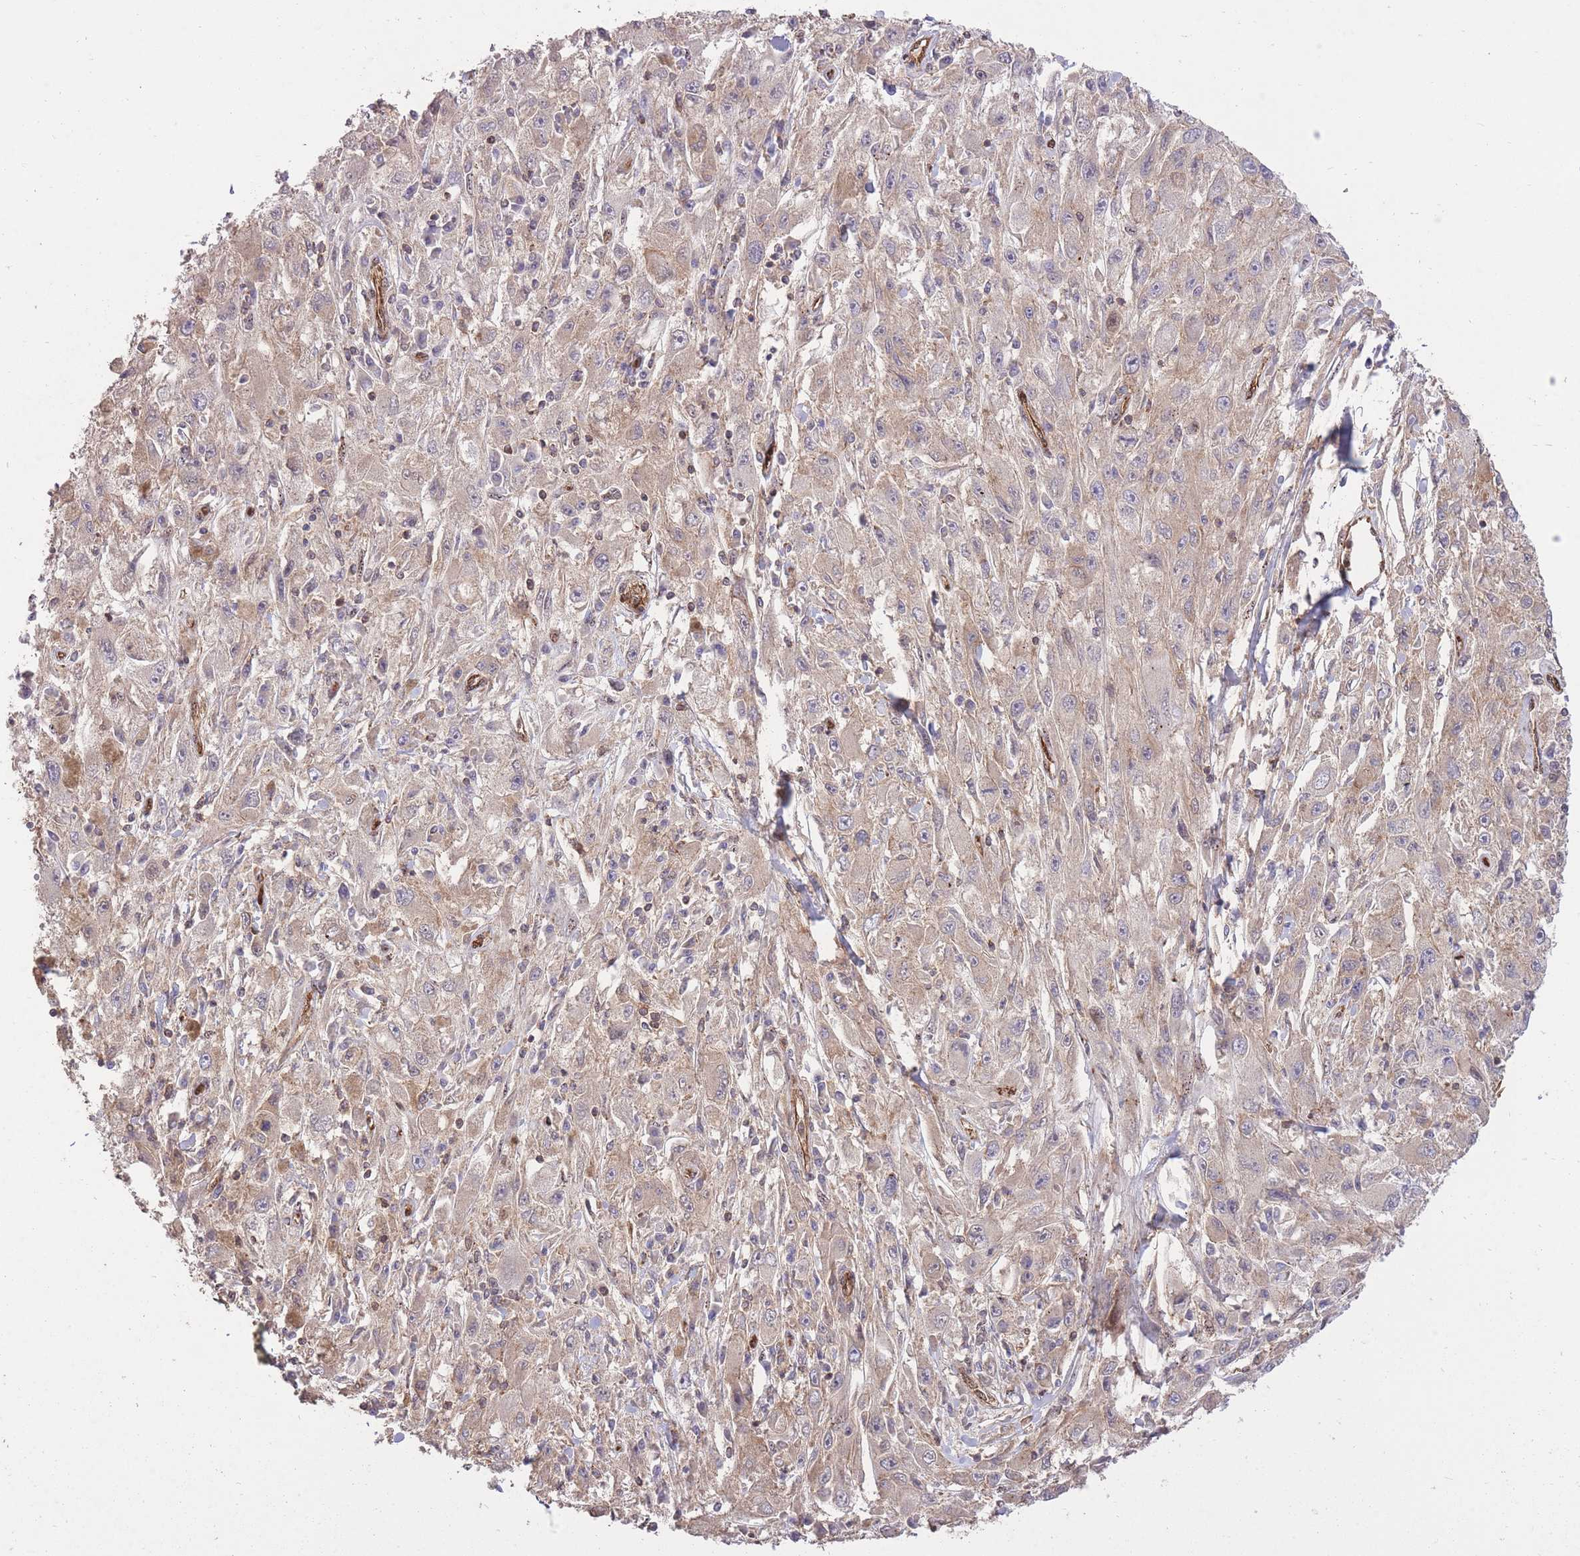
{"staining": {"intensity": "weak", "quantity": "25%-75%", "location": "cytoplasmic/membranous"}, "tissue": "melanoma", "cell_type": "Tumor cells", "image_type": "cancer", "snomed": [{"axis": "morphology", "description": "Malignant melanoma, Metastatic site"}, {"axis": "topography", "description": "Skin"}], "caption": "Malignant melanoma (metastatic site) stained with immunohistochemistry (IHC) shows weak cytoplasmic/membranous staining in about 25%-75% of tumor cells. The staining was performed using DAB, with brown indicating positive protein expression. Nuclei are stained blue with hematoxylin.", "gene": "PLD1", "patient": {"sex": "male", "age": 53}}